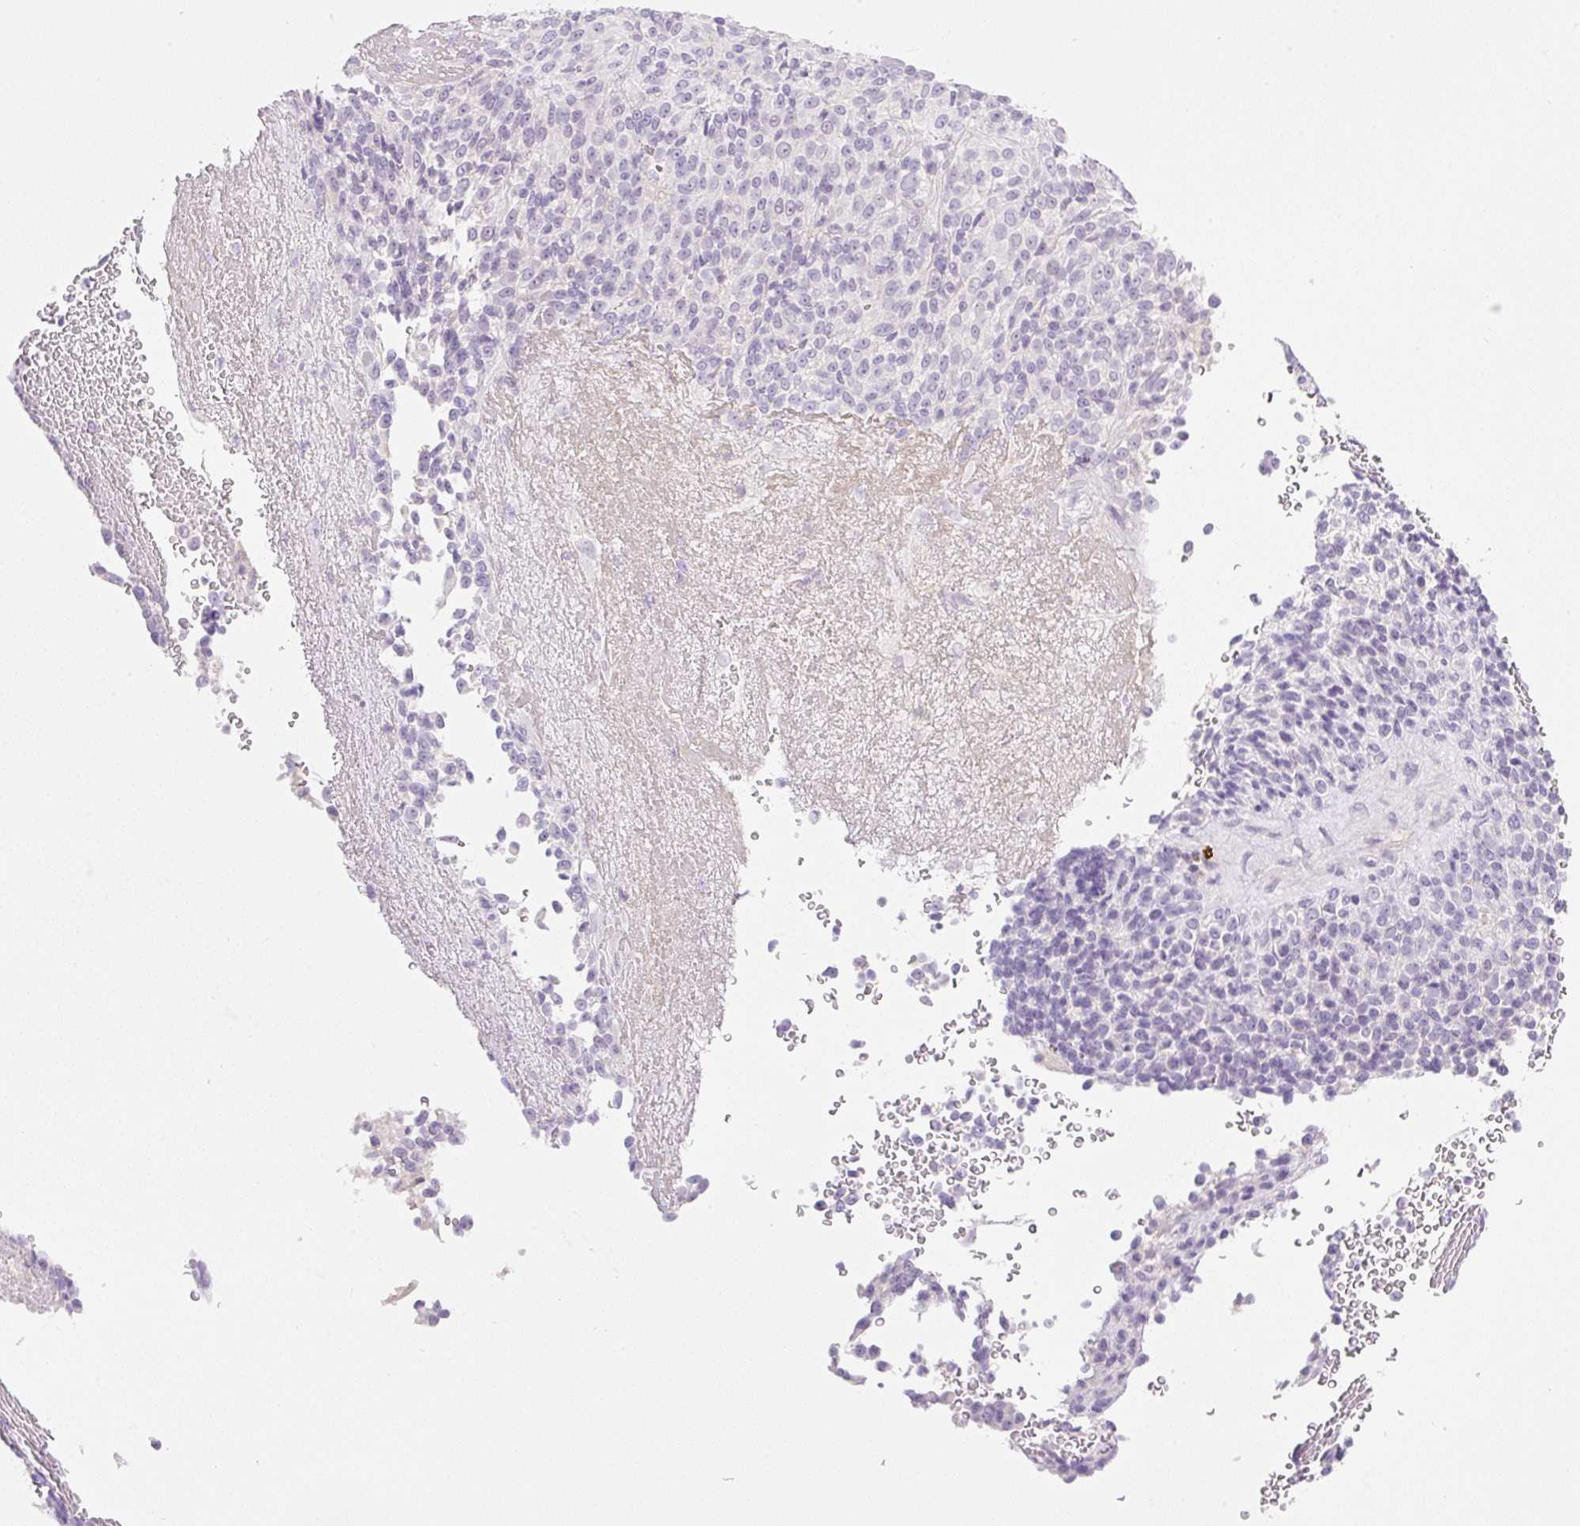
{"staining": {"intensity": "negative", "quantity": "none", "location": "none"}, "tissue": "melanoma", "cell_type": "Tumor cells", "image_type": "cancer", "snomed": [{"axis": "morphology", "description": "Malignant melanoma, Metastatic site"}, {"axis": "topography", "description": "Brain"}], "caption": "Photomicrograph shows no significant protein positivity in tumor cells of malignant melanoma (metastatic site).", "gene": "MIA2", "patient": {"sex": "female", "age": 56}}